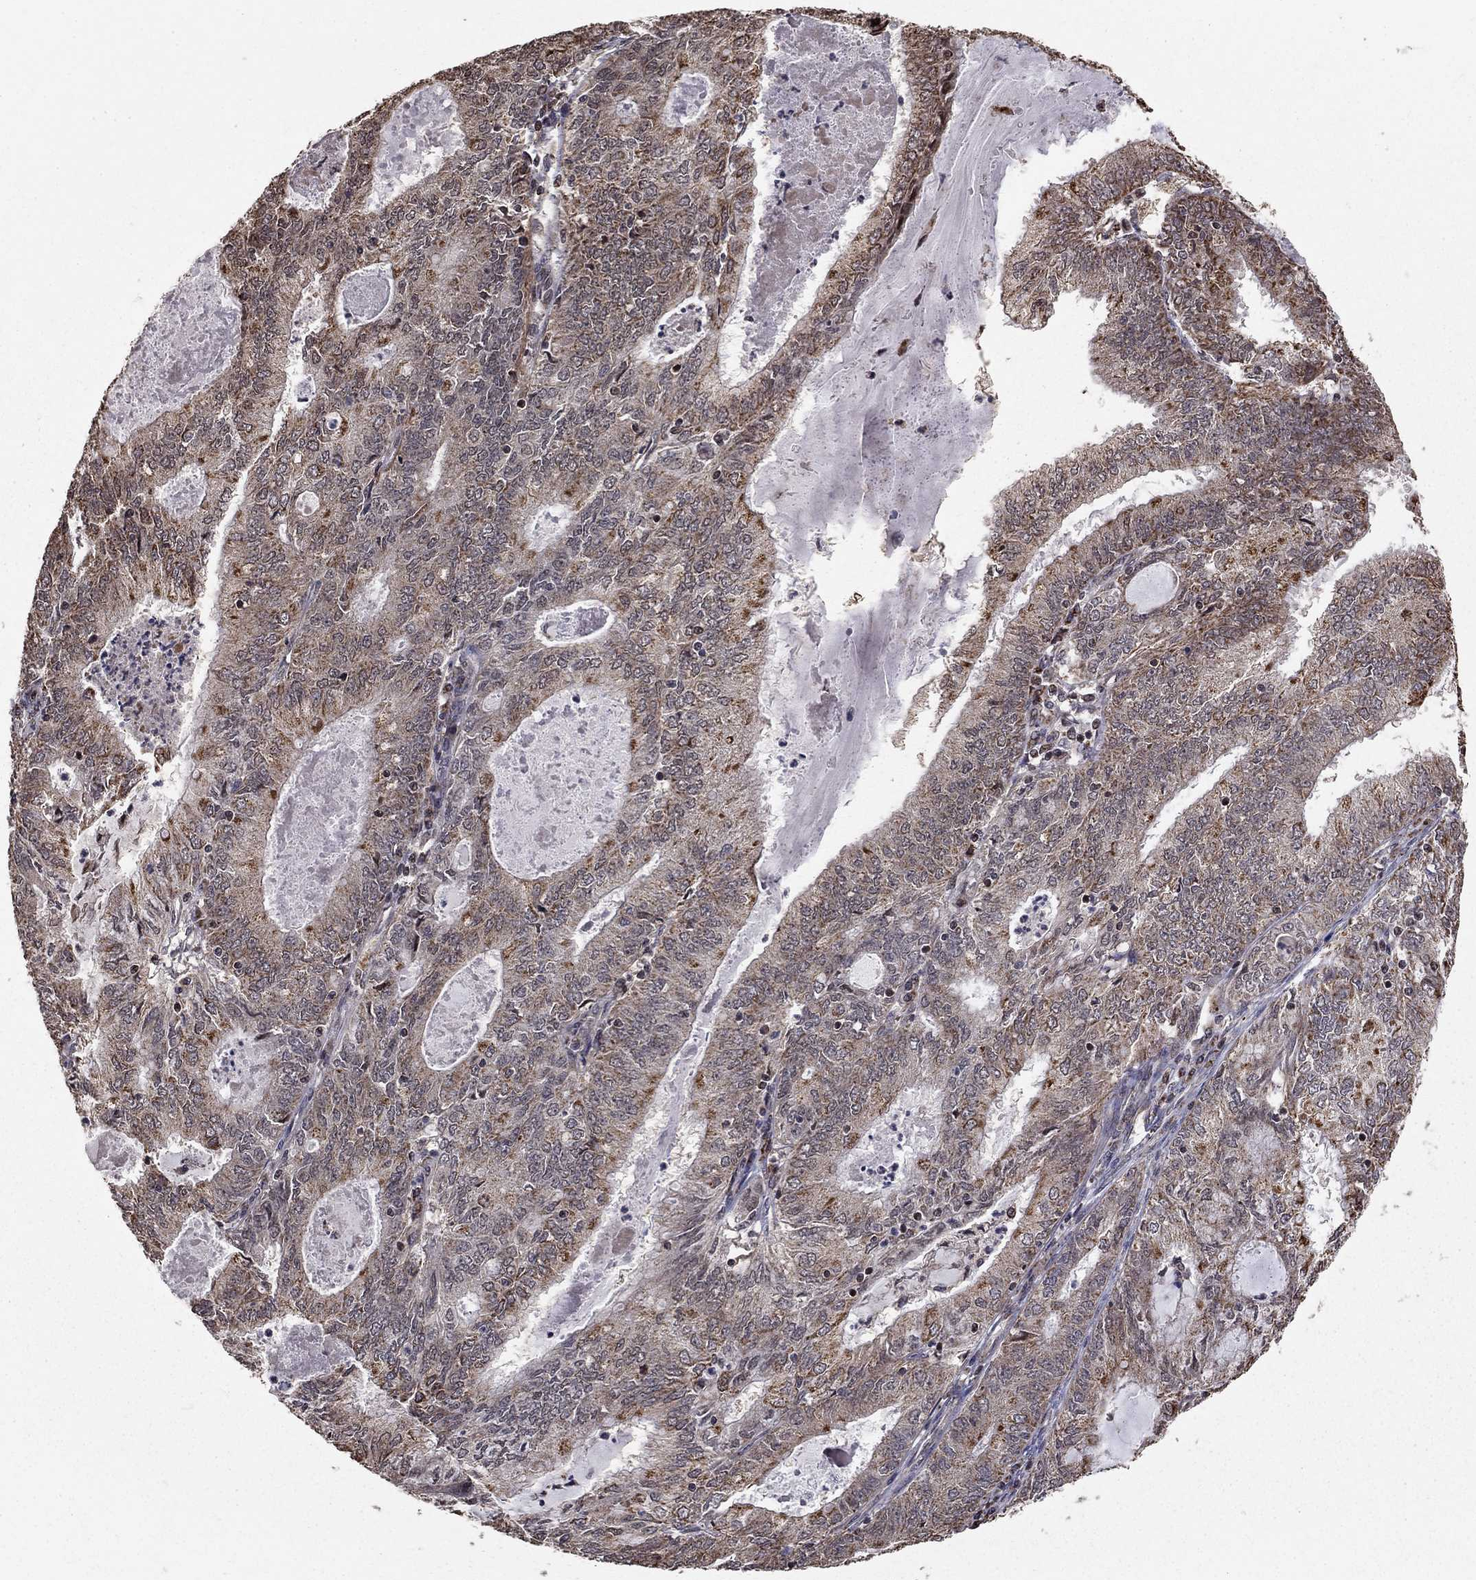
{"staining": {"intensity": "moderate", "quantity": "25%-75%", "location": "cytoplasmic/membranous"}, "tissue": "endometrial cancer", "cell_type": "Tumor cells", "image_type": "cancer", "snomed": [{"axis": "morphology", "description": "Adenocarcinoma, NOS"}, {"axis": "topography", "description": "Endometrium"}], "caption": "Endometrial cancer (adenocarcinoma) tissue exhibits moderate cytoplasmic/membranous positivity in approximately 25%-75% of tumor cells", "gene": "ACOT13", "patient": {"sex": "female", "age": 57}}